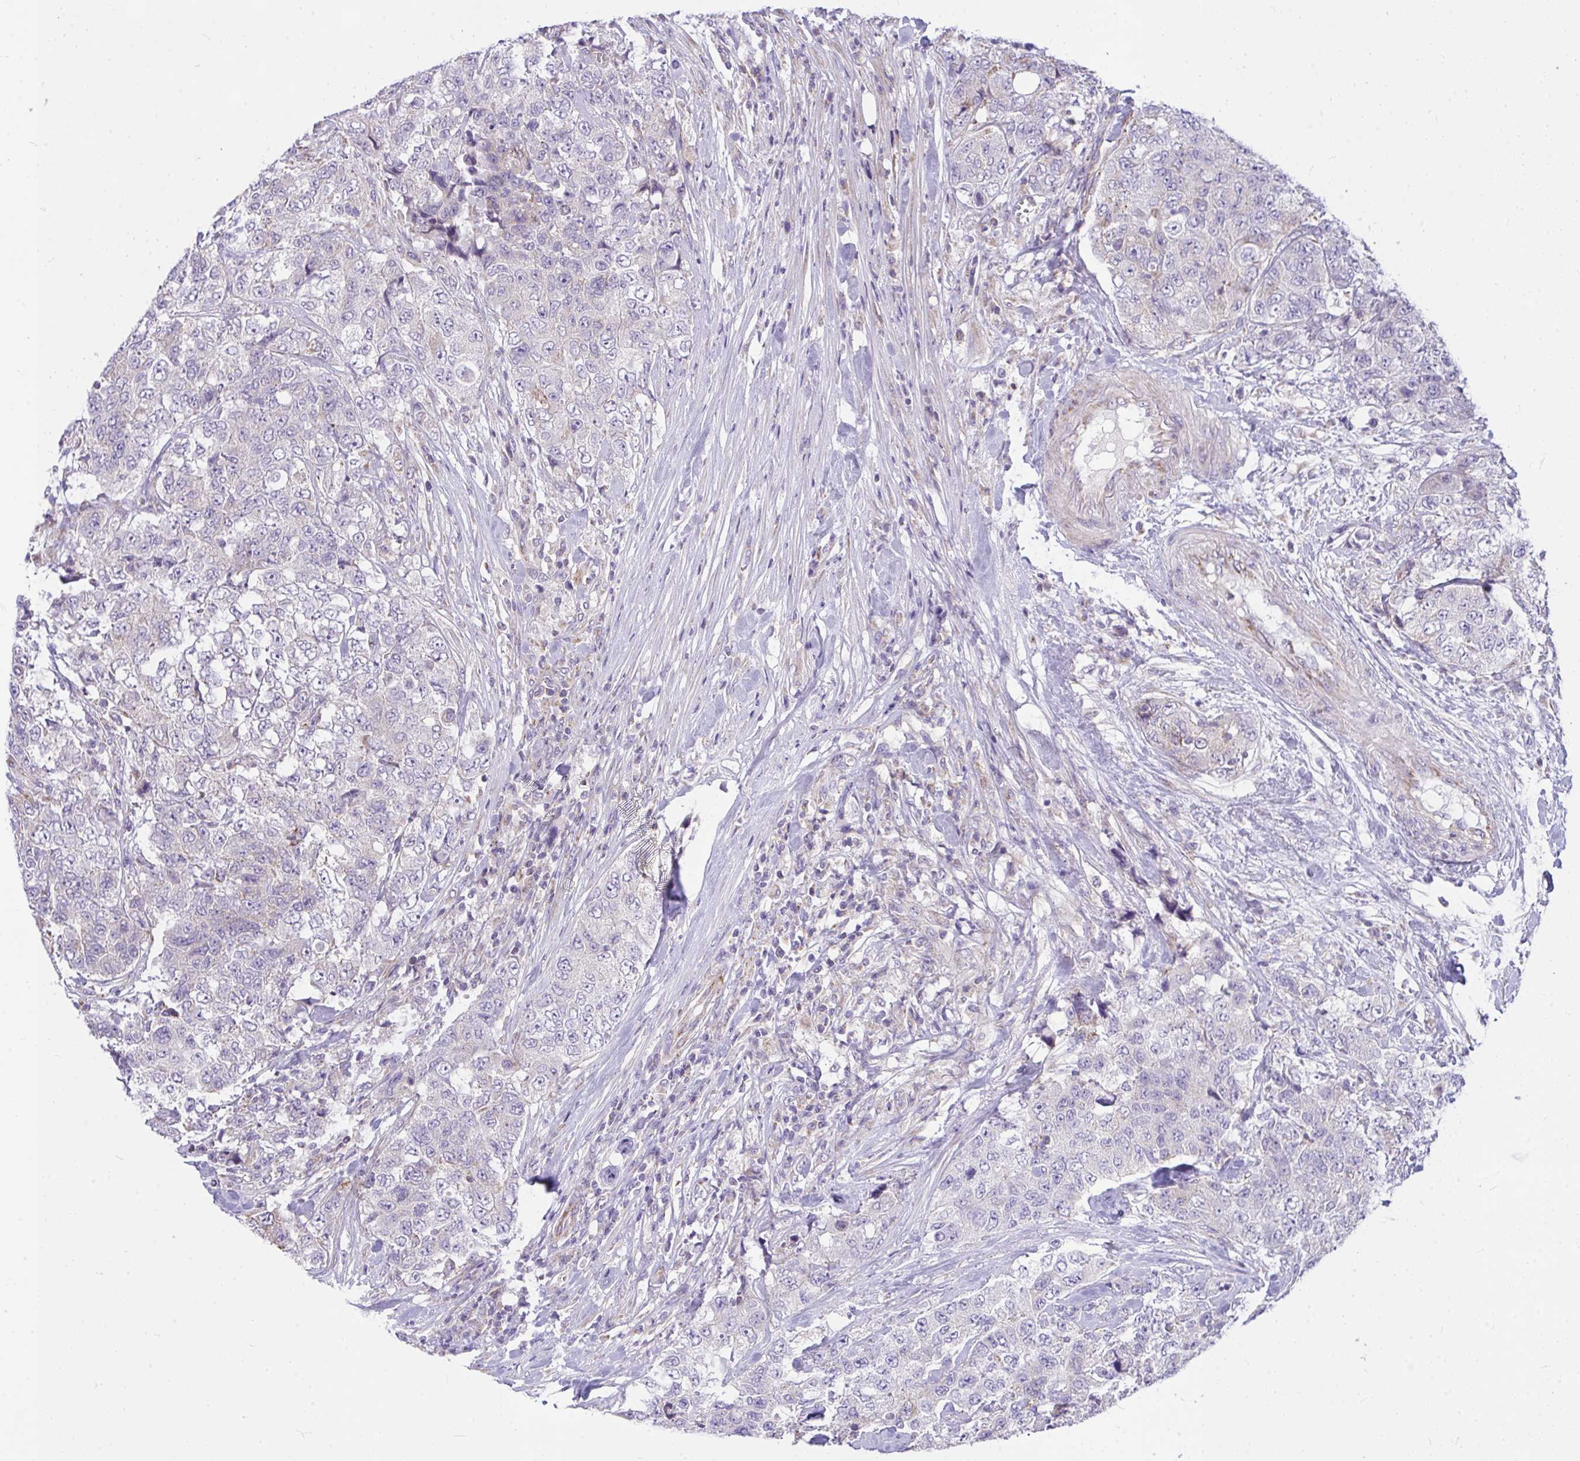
{"staining": {"intensity": "negative", "quantity": "none", "location": "none"}, "tissue": "urothelial cancer", "cell_type": "Tumor cells", "image_type": "cancer", "snomed": [{"axis": "morphology", "description": "Urothelial carcinoma, High grade"}, {"axis": "topography", "description": "Urinary bladder"}], "caption": "High-grade urothelial carcinoma was stained to show a protein in brown. There is no significant expression in tumor cells. (Stains: DAB immunohistochemistry with hematoxylin counter stain, Microscopy: brightfield microscopy at high magnification).", "gene": "CEP63", "patient": {"sex": "female", "age": 78}}